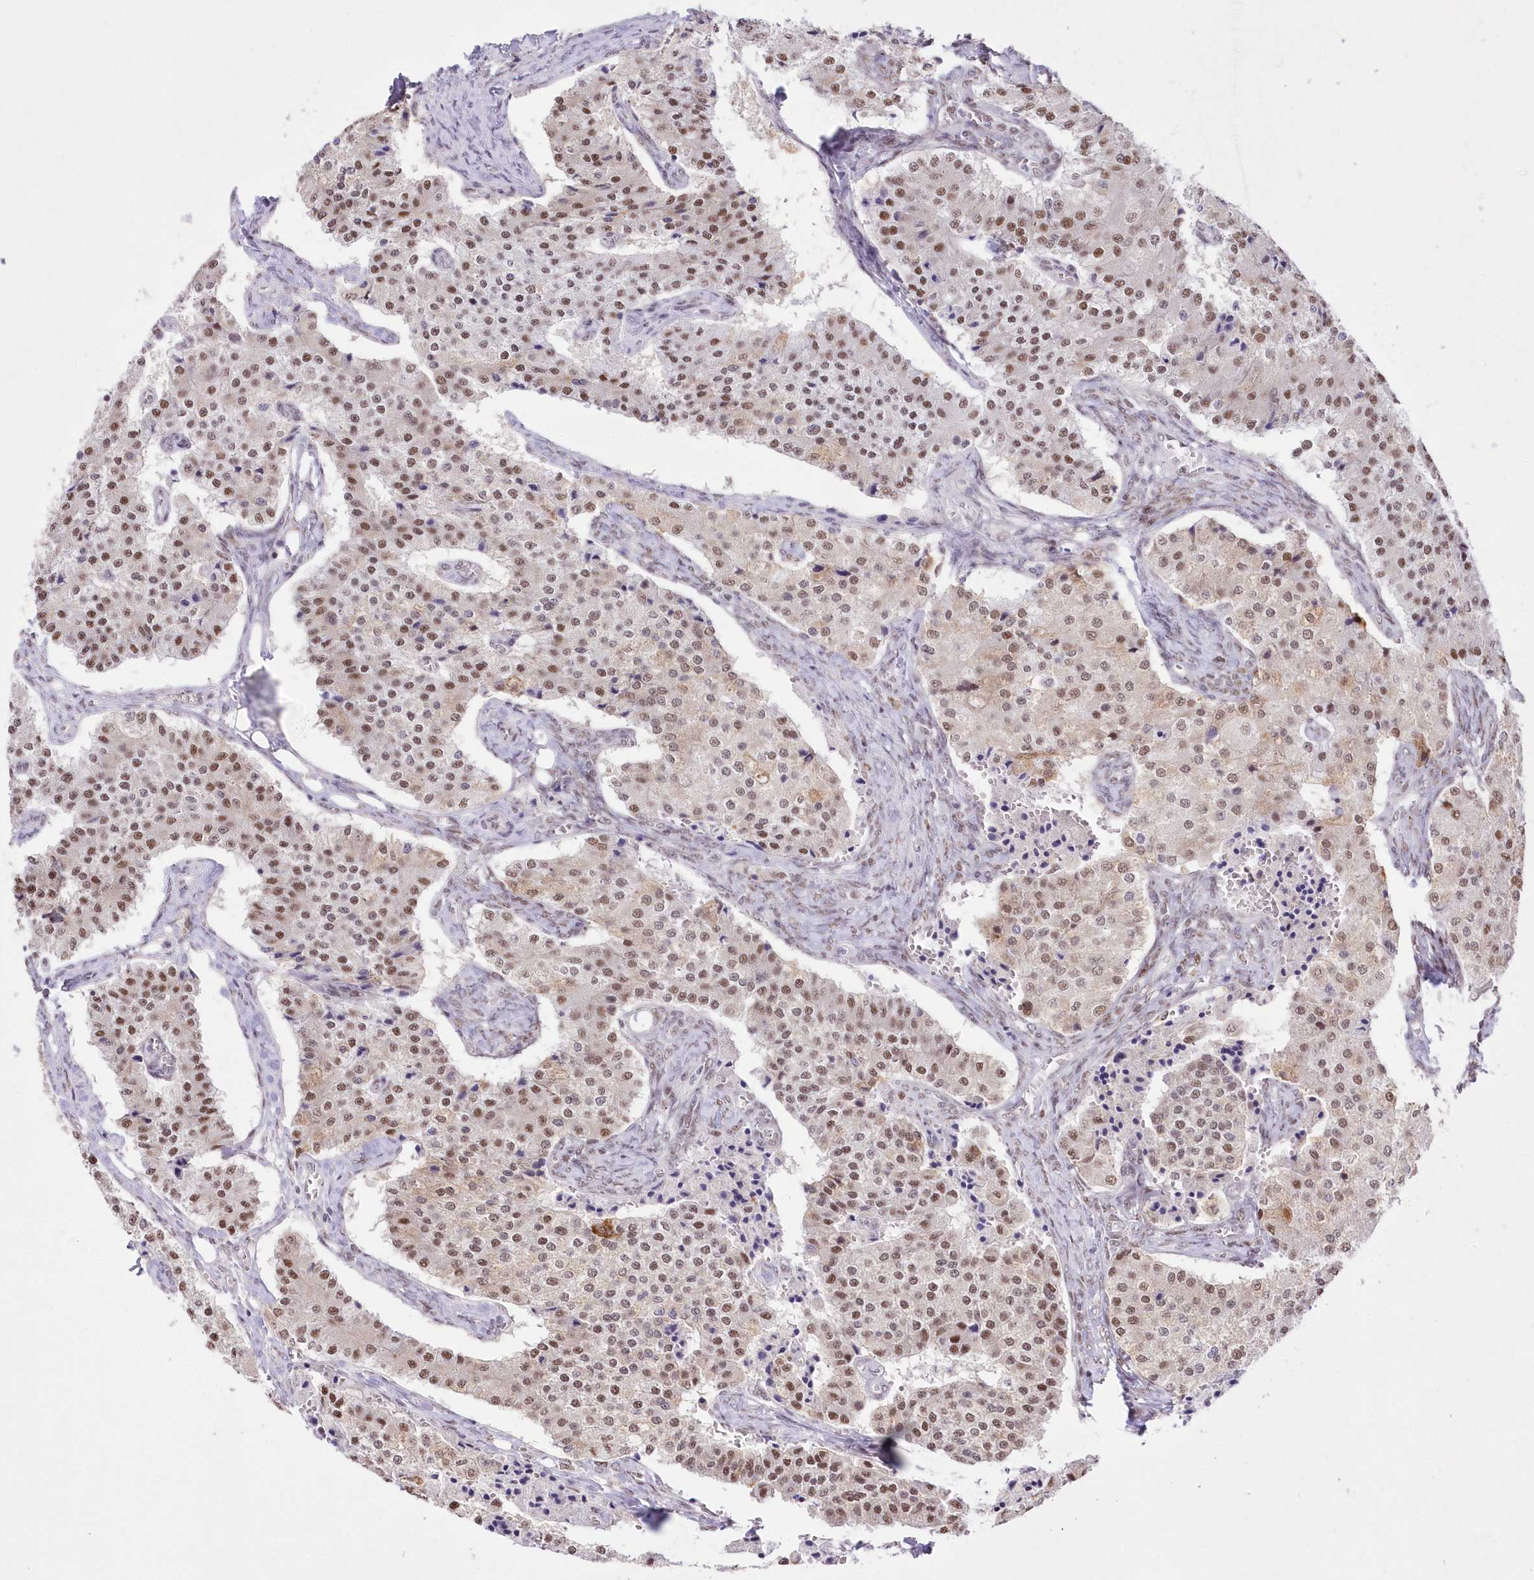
{"staining": {"intensity": "moderate", "quantity": ">75%", "location": "nuclear"}, "tissue": "carcinoid", "cell_type": "Tumor cells", "image_type": "cancer", "snomed": [{"axis": "morphology", "description": "Carcinoid, malignant, NOS"}, {"axis": "topography", "description": "Colon"}], "caption": "A medium amount of moderate nuclear expression is seen in approximately >75% of tumor cells in carcinoid (malignant) tissue.", "gene": "NSUN2", "patient": {"sex": "female", "age": 52}}